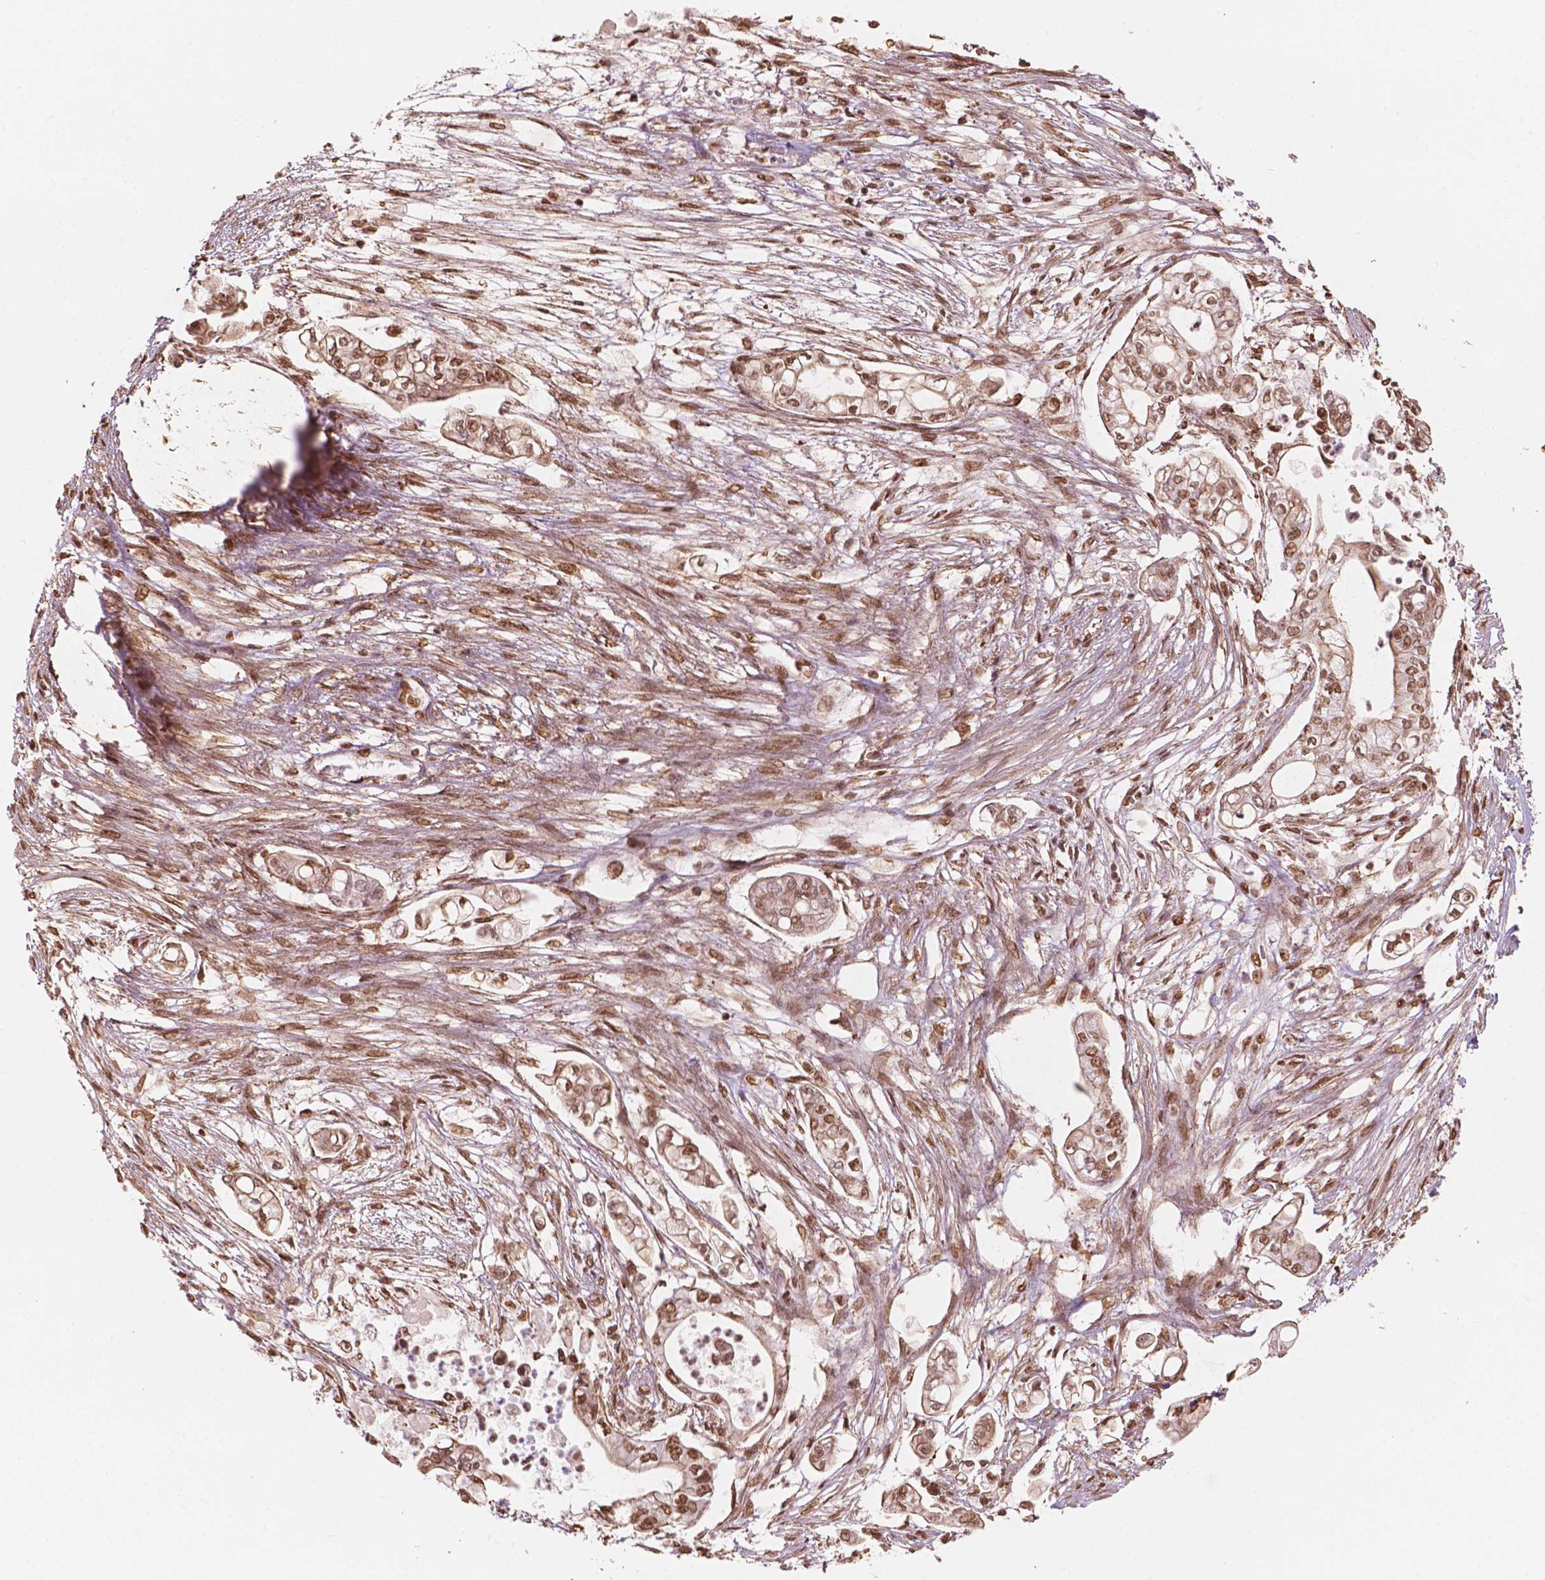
{"staining": {"intensity": "moderate", "quantity": ">75%", "location": "nuclear"}, "tissue": "pancreatic cancer", "cell_type": "Tumor cells", "image_type": "cancer", "snomed": [{"axis": "morphology", "description": "Adenocarcinoma, NOS"}, {"axis": "topography", "description": "Pancreas"}], "caption": "Human adenocarcinoma (pancreatic) stained for a protein (brown) displays moderate nuclear positive positivity in about >75% of tumor cells.", "gene": "GTF3C5", "patient": {"sex": "female", "age": 69}}